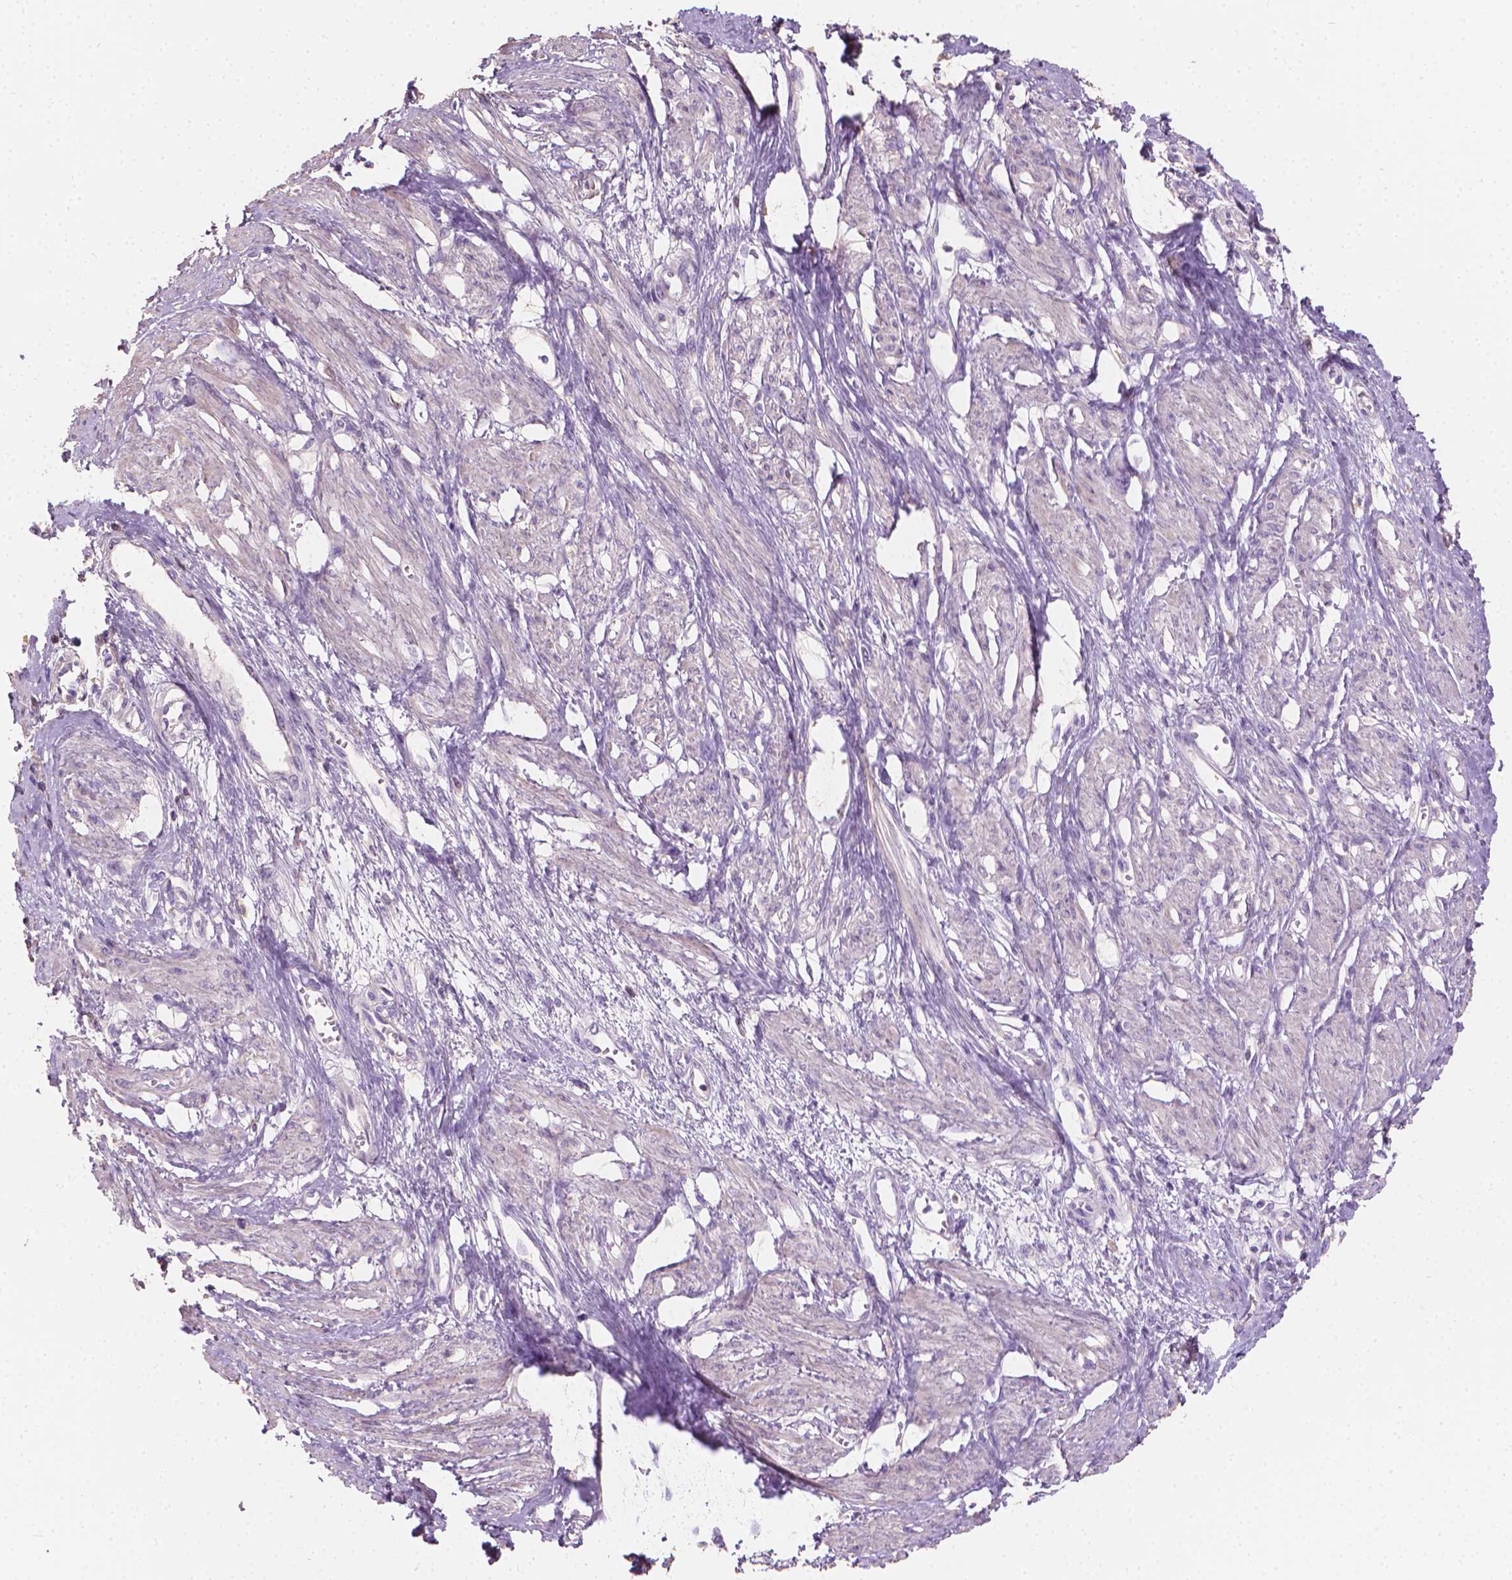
{"staining": {"intensity": "negative", "quantity": "none", "location": "none"}, "tissue": "smooth muscle", "cell_type": "Smooth muscle cells", "image_type": "normal", "snomed": [{"axis": "morphology", "description": "Normal tissue, NOS"}, {"axis": "topography", "description": "Smooth muscle"}, {"axis": "topography", "description": "Uterus"}], "caption": "High magnification brightfield microscopy of normal smooth muscle stained with DAB (3,3'-diaminobenzidine) (brown) and counterstained with hematoxylin (blue): smooth muscle cells show no significant expression. (DAB IHC with hematoxylin counter stain).", "gene": "CABCOCO1", "patient": {"sex": "female", "age": 39}}